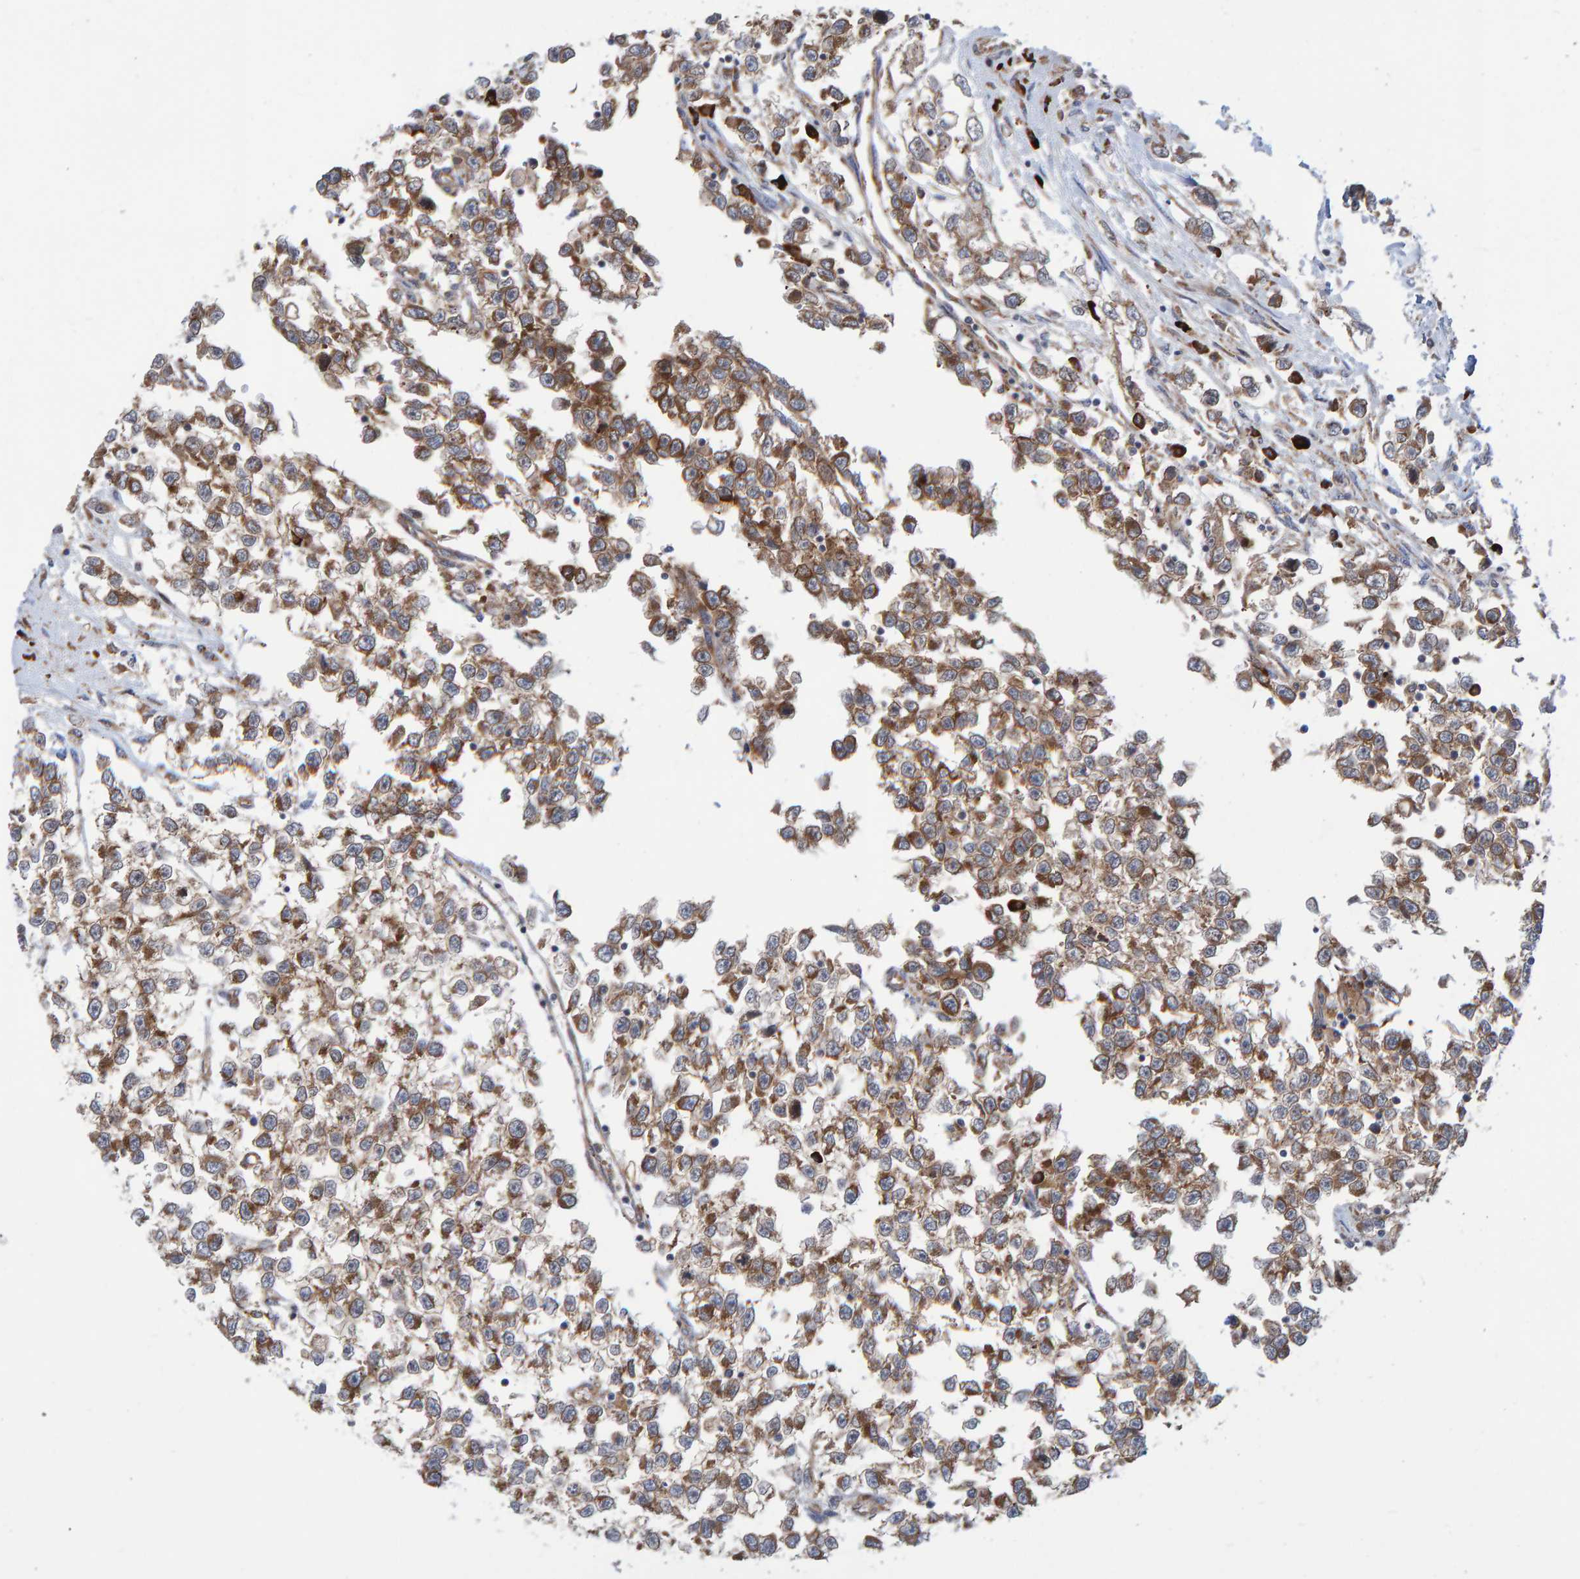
{"staining": {"intensity": "moderate", "quantity": ">75%", "location": "cytoplasmic/membranous"}, "tissue": "testis cancer", "cell_type": "Tumor cells", "image_type": "cancer", "snomed": [{"axis": "morphology", "description": "Seminoma, NOS"}, {"axis": "morphology", "description": "Carcinoma, Embryonal, NOS"}, {"axis": "topography", "description": "Testis"}], "caption": "Immunohistochemical staining of human testis cancer (seminoma) exhibits moderate cytoplasmic/membranous protein expression in about >75% of tumor cells.", "gene": "KIAA0753", "patient": {"sex": "male", "age": 51}}